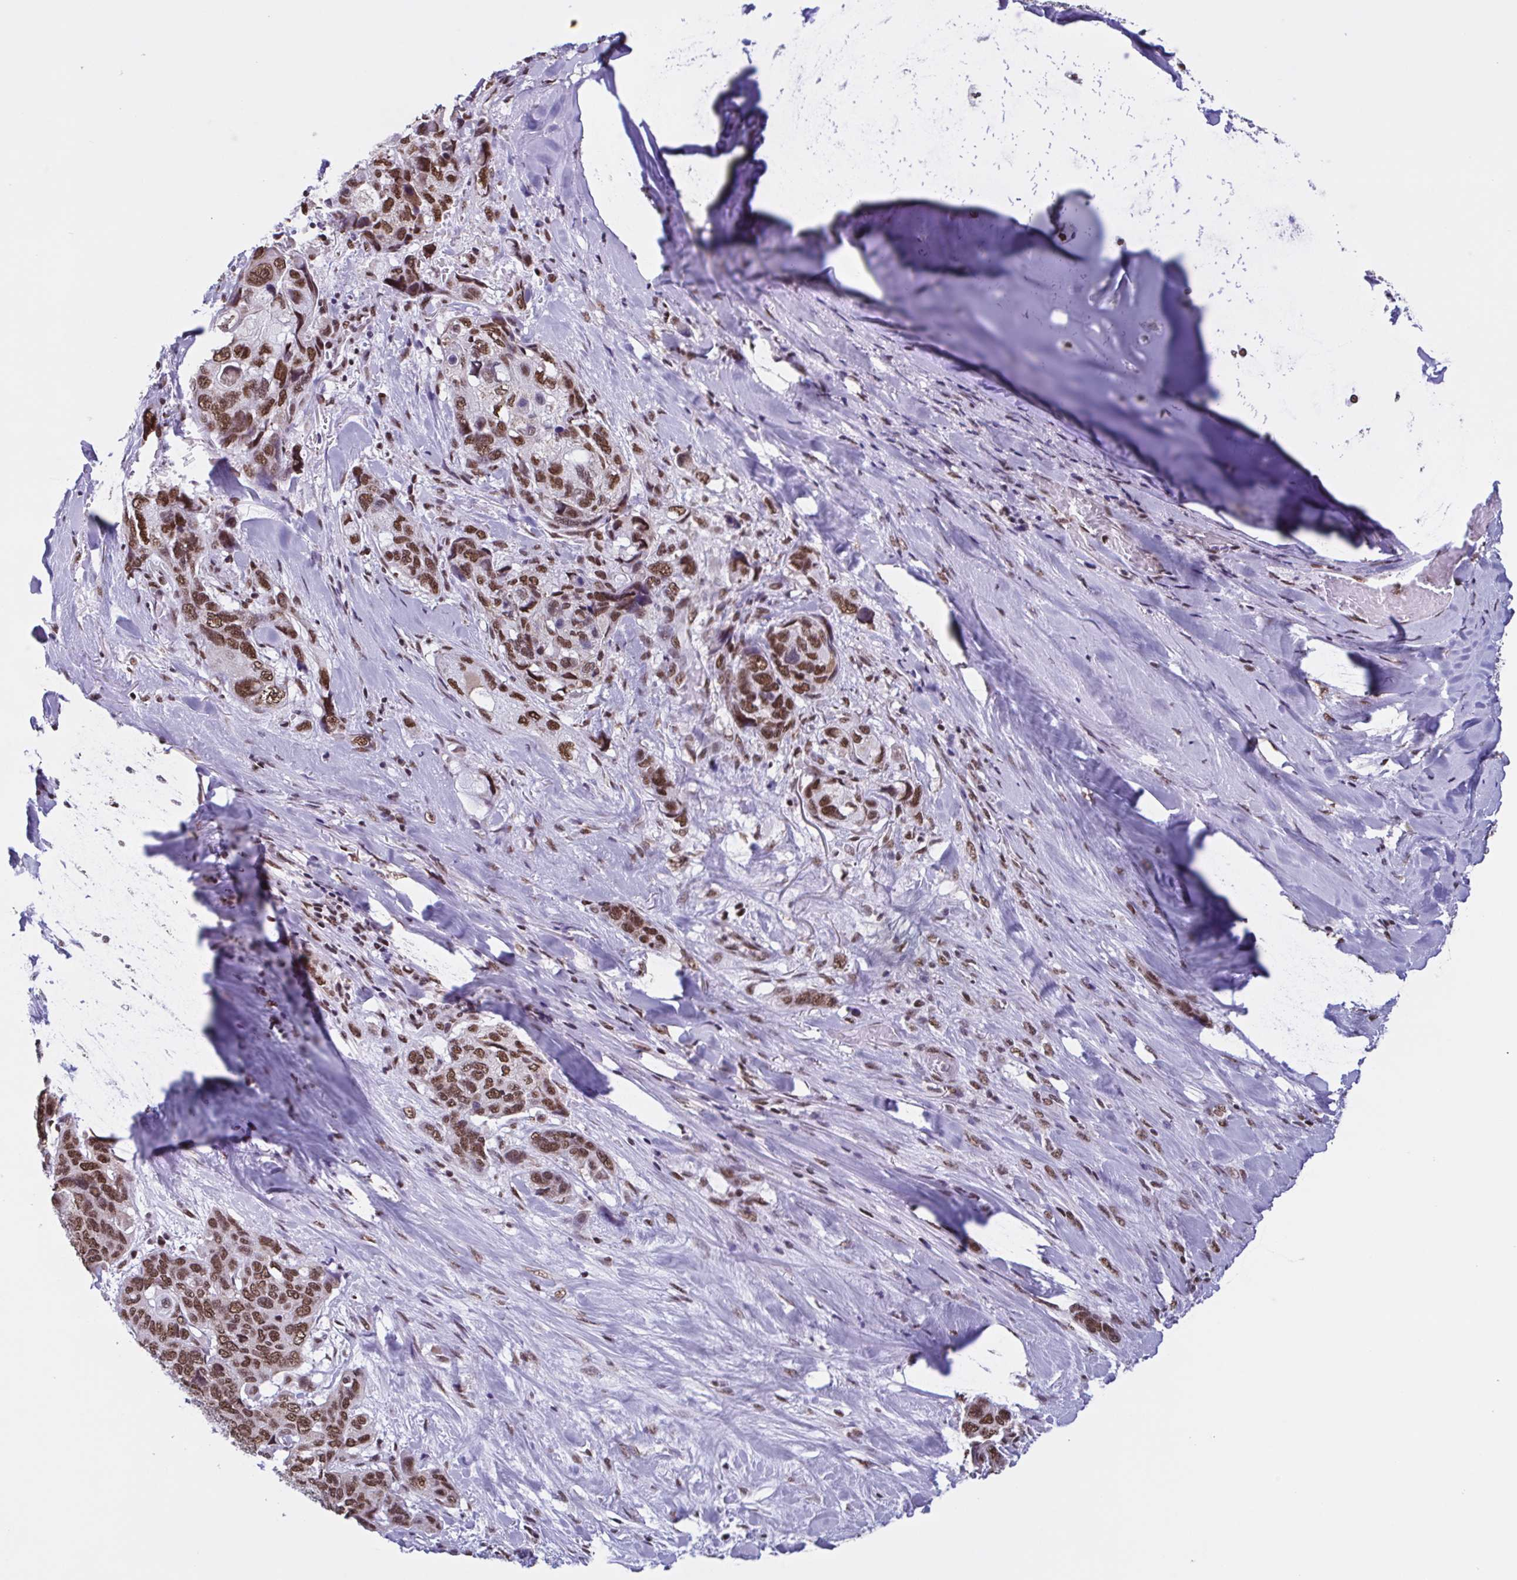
{"staining": {"intensity": "strong", "quantity": ">75%", "location": "nuclear"}, "tissue": "lung cancer", "cell_type": "Tumor cells", "image_type": "cancer", "snomed": [{"axis": "morphology", "description": "Squamous cell carcinoma, NOS"}, {"axis": "morphology", "description": "Squamous cell carcinoma, metastatic, NOS"}, {"axis": "topography", "description": "Lymph node"}, {"axis": "topography", "description": "Lung"}], "caption": "Immunohistochemistry (IHC) photomicrograph of neoplastic tissue: human lung cancer (metastatic squamous cell carcinoma) stained using immunohistochemistry displays high levels of strong protein expression localized specifically in the nuclear of tumor cells, appearing as a nuclear brown color.", "gene": "TIMM21", "patient": {"sex": "male", "age": 41}}